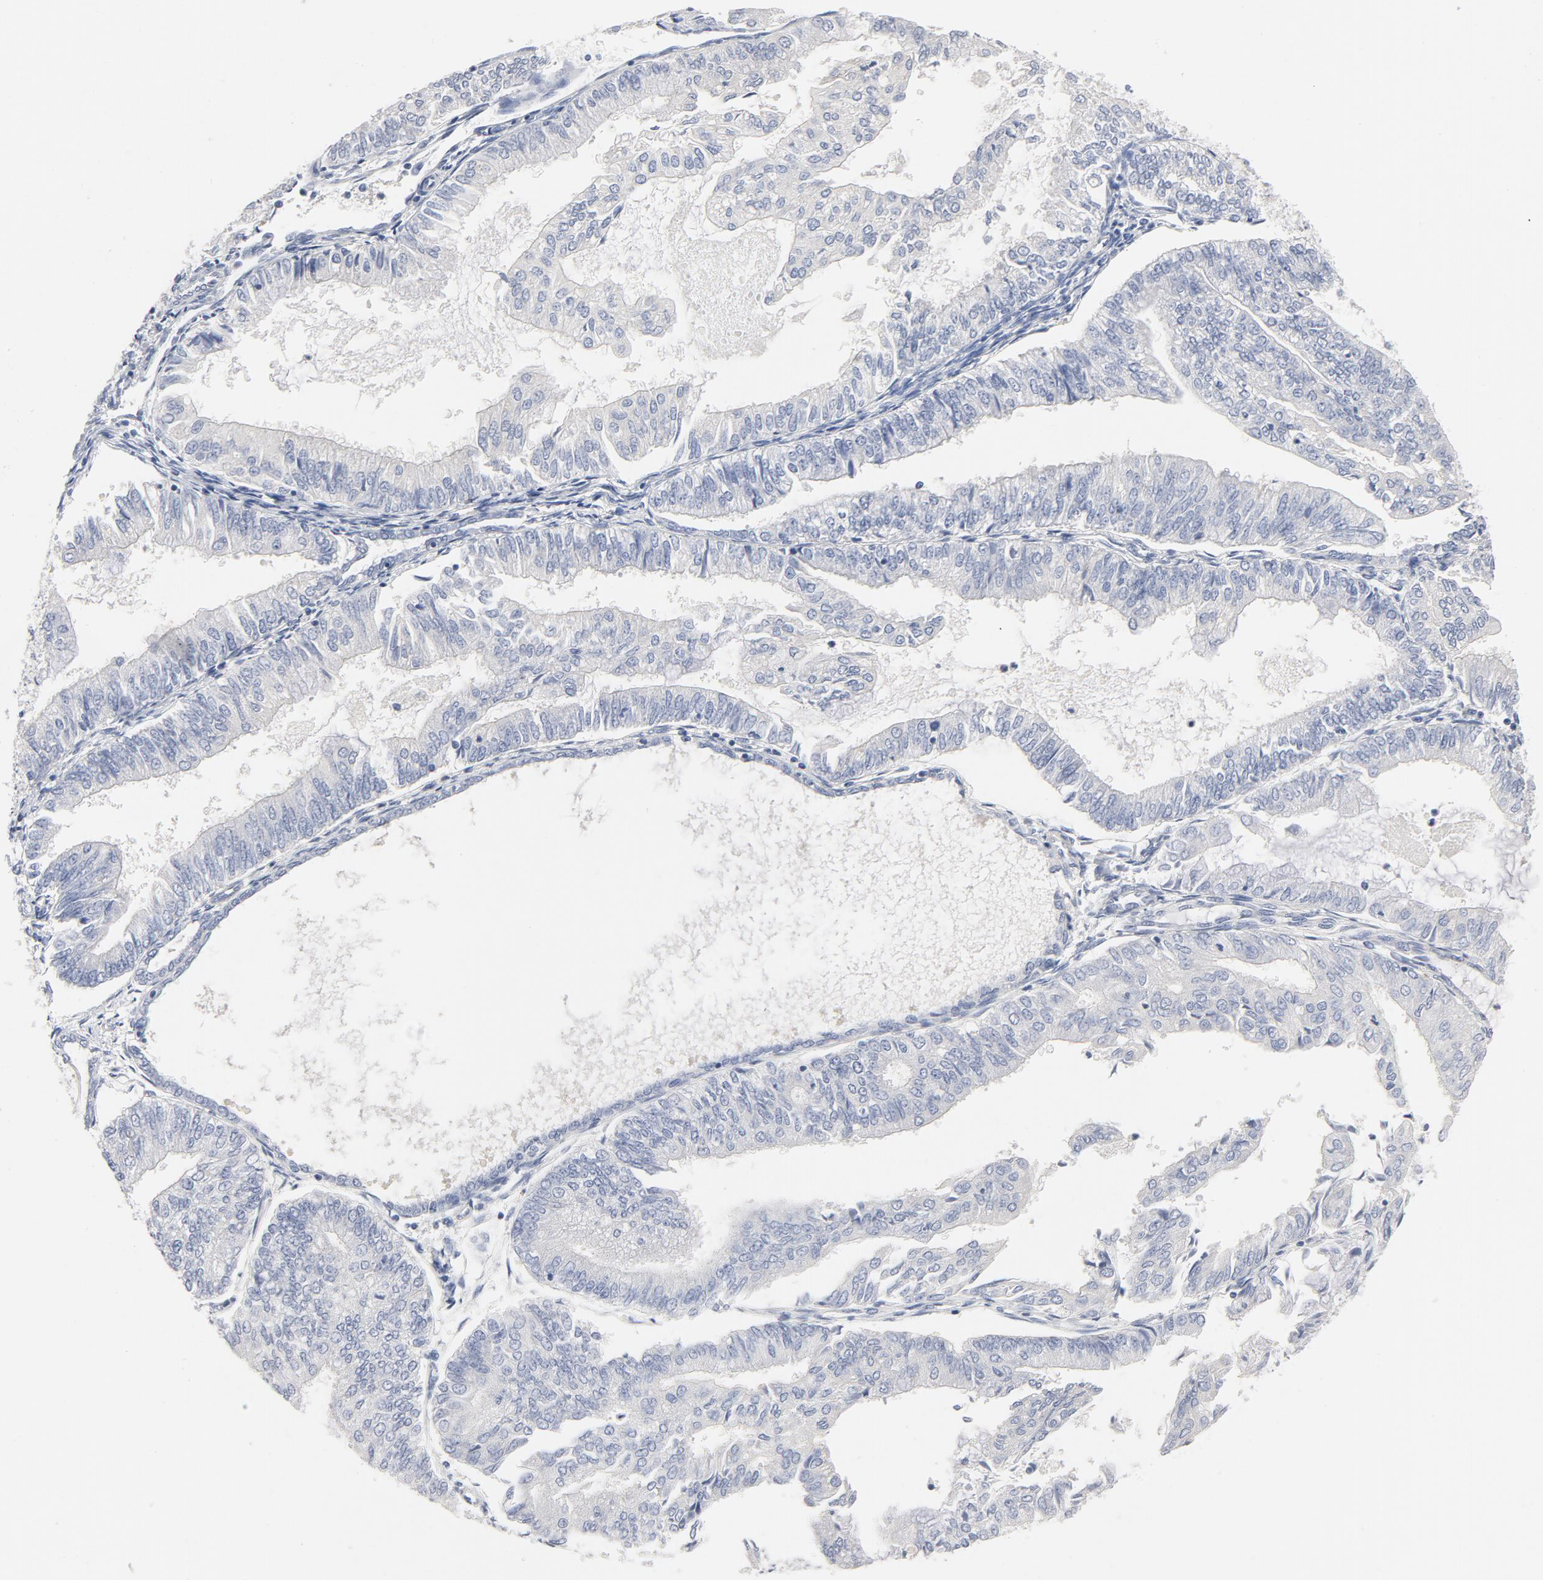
{"staining": {"intensity": "negative", "quantity": "none", "location": "none"}, "tissue": "endometrial cancer", "cell_type": "Tumor cells", "image_type": "cancer", "snomed": [{"axis": "morphology", "description": "Adenocarcinoma, NOS"}, {"axis": "topography", "description": "Endometrium"}], "caption": "Tumor cells are negative for brown protein staining in adenocarcinoma (endometrial).", "gene": "ROCK1", "patient": {"sex": "female", "age": 59}}